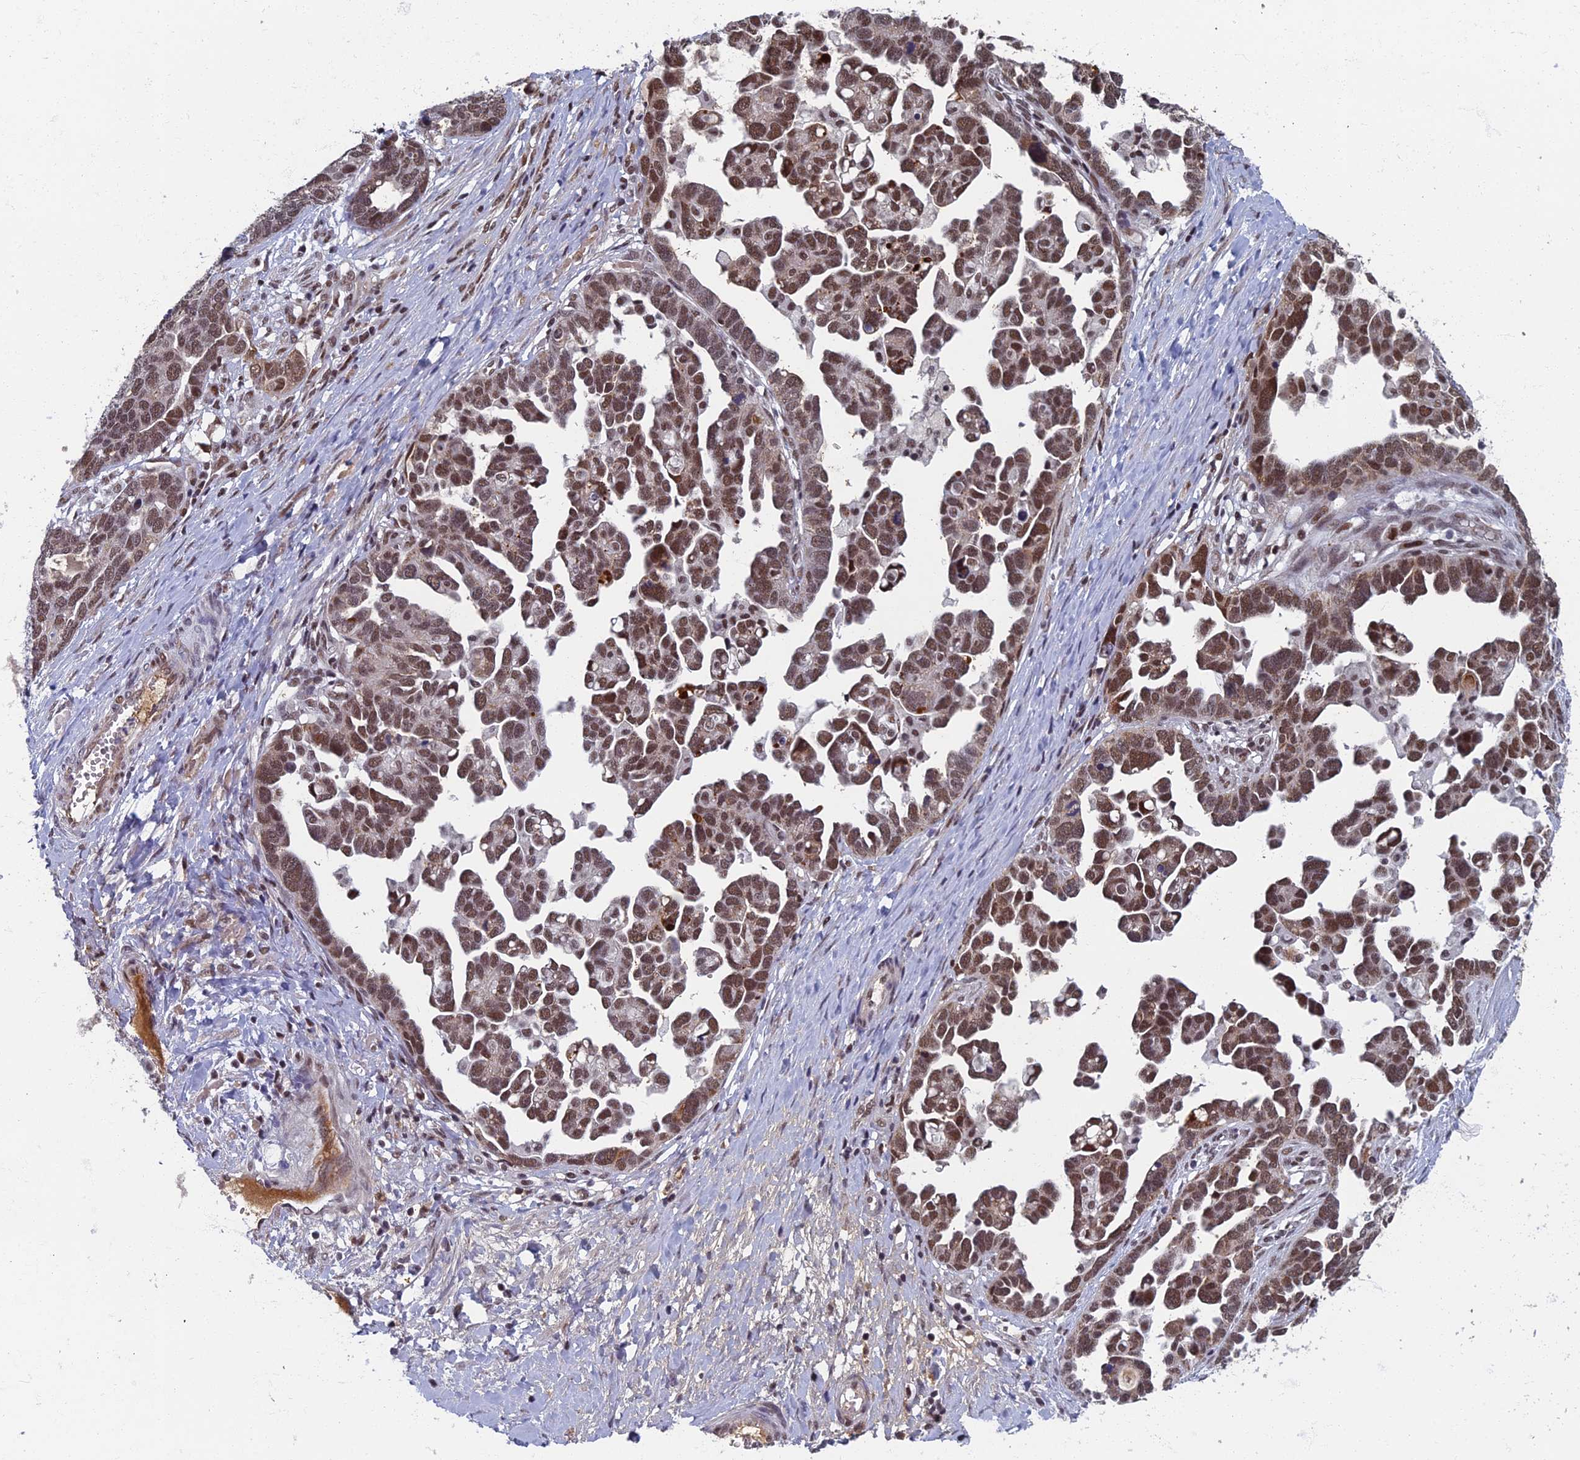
{"staining": {"intensity": "moderate", "quantity": ">75%", "location": "nuclear"}, "tissue": "ovarian cancer", "cell_type": "Tumor cells", "image_type": "cancer", "snomed": [{"axis": "morphology", "description": "Cystadenocarcinoma, serous, NOS"}, {"axis": "topography", "description": "Ovary"}], "caption": "IHC (DAB (3,3'-diaminobenzidine)) staining of ovarian cancer shows moderate nuclear protein staining in about >75% of tumor cells.", "gene": "TAF13", "patient": {"sex": "female", "age": 54}}